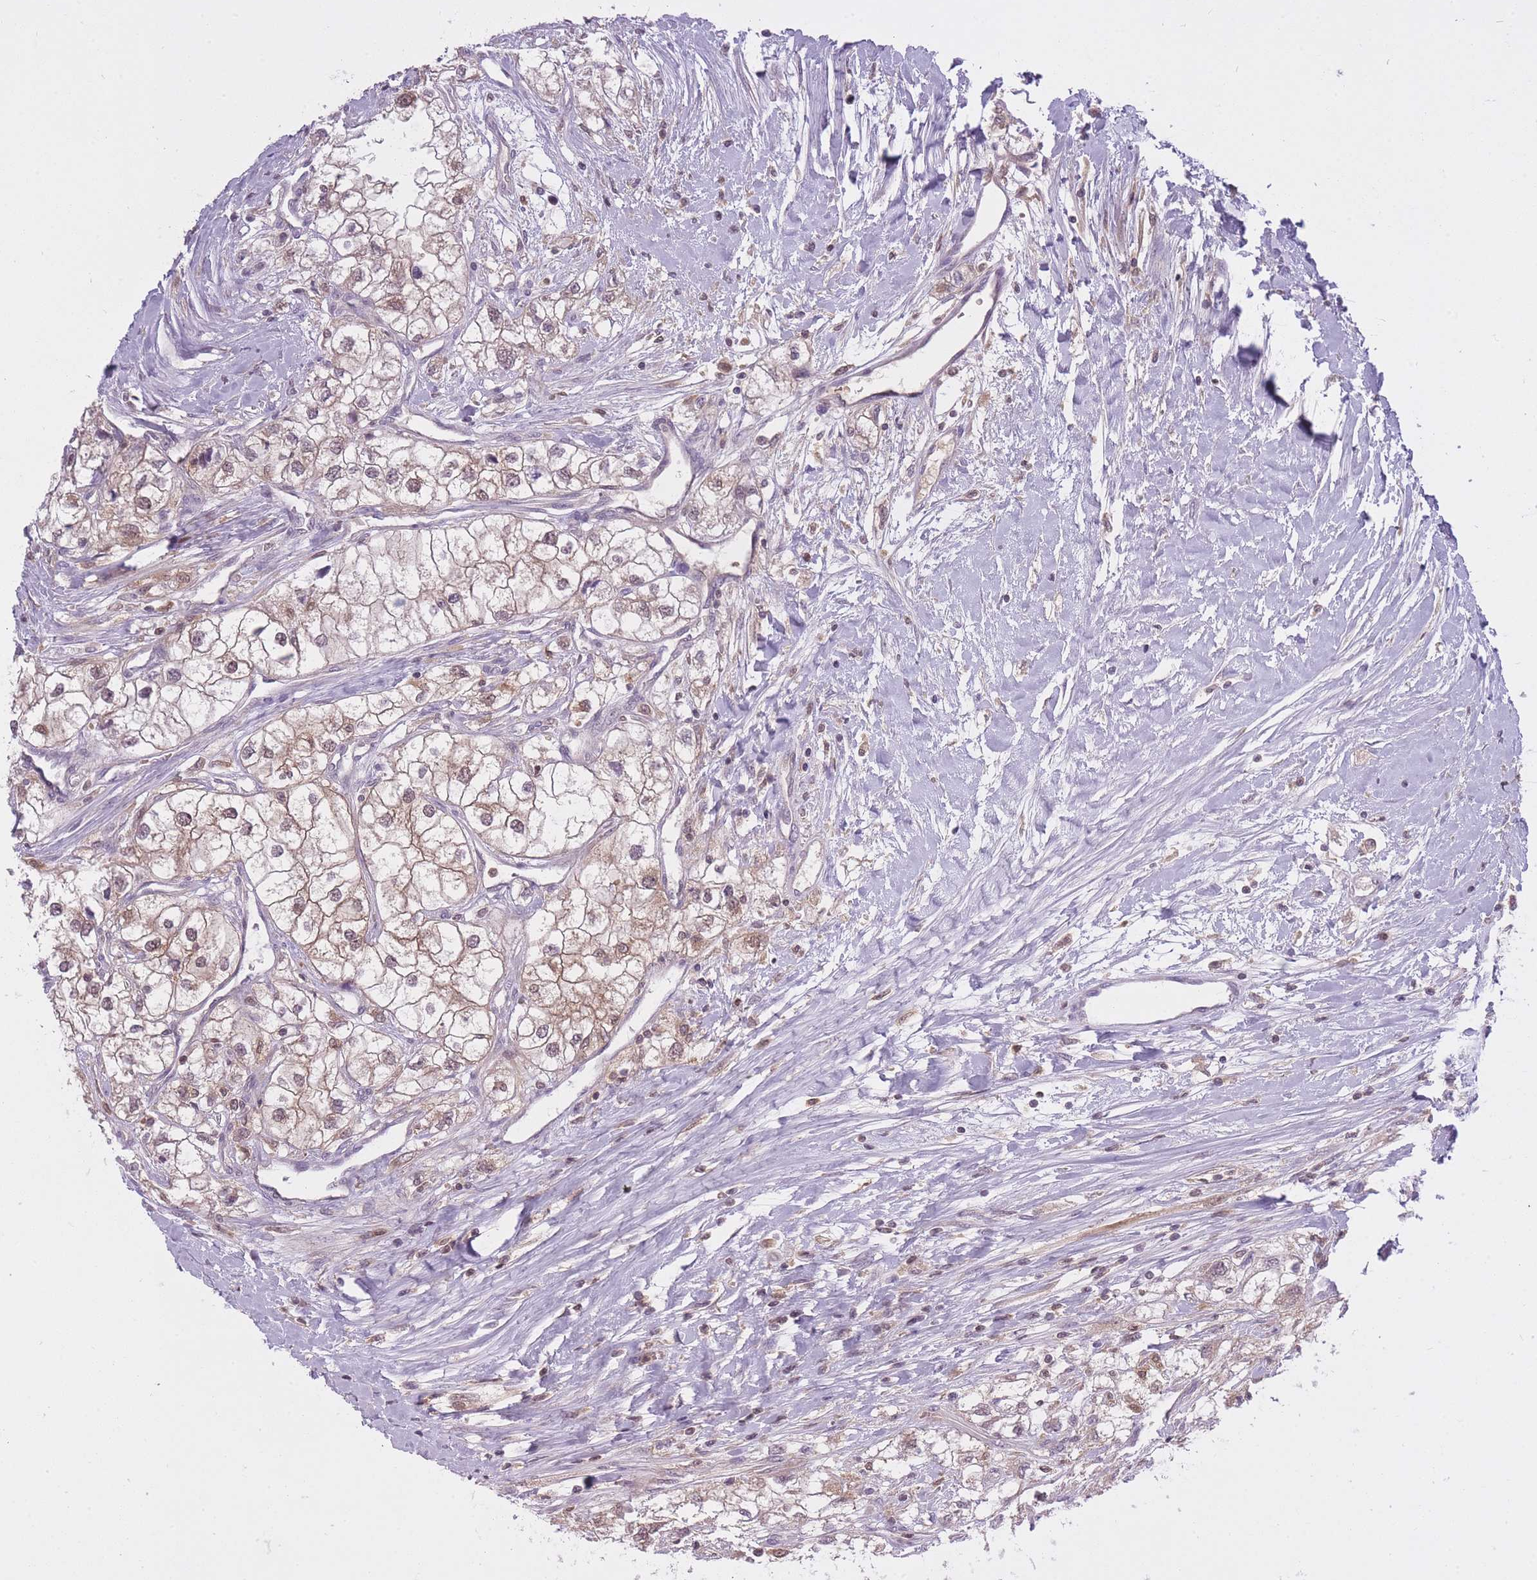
{"staining": {"intensity": "weak", "quantity": ">75%", "location": "cytoplasmic/membranous,nuclear"}, "tissue": "renal cancer", "cell_type": "Tumor cells", "image_type": "cancer", "snomed": [{"axis": "morphology", "description": "Adenocarcinoma, NOS"}, {"axis": "topography", "description": "Kidney"}], "caption": "Renal cancer tissue reveals weak cytoplasmic/membranous and nuclear expression in approximately >75% of tumor cells (DAB IHC, brown staining for protein, blue staining for nuclei).", "gene": "CXorf38", "patient": {"sex": "male", "age": 59}}